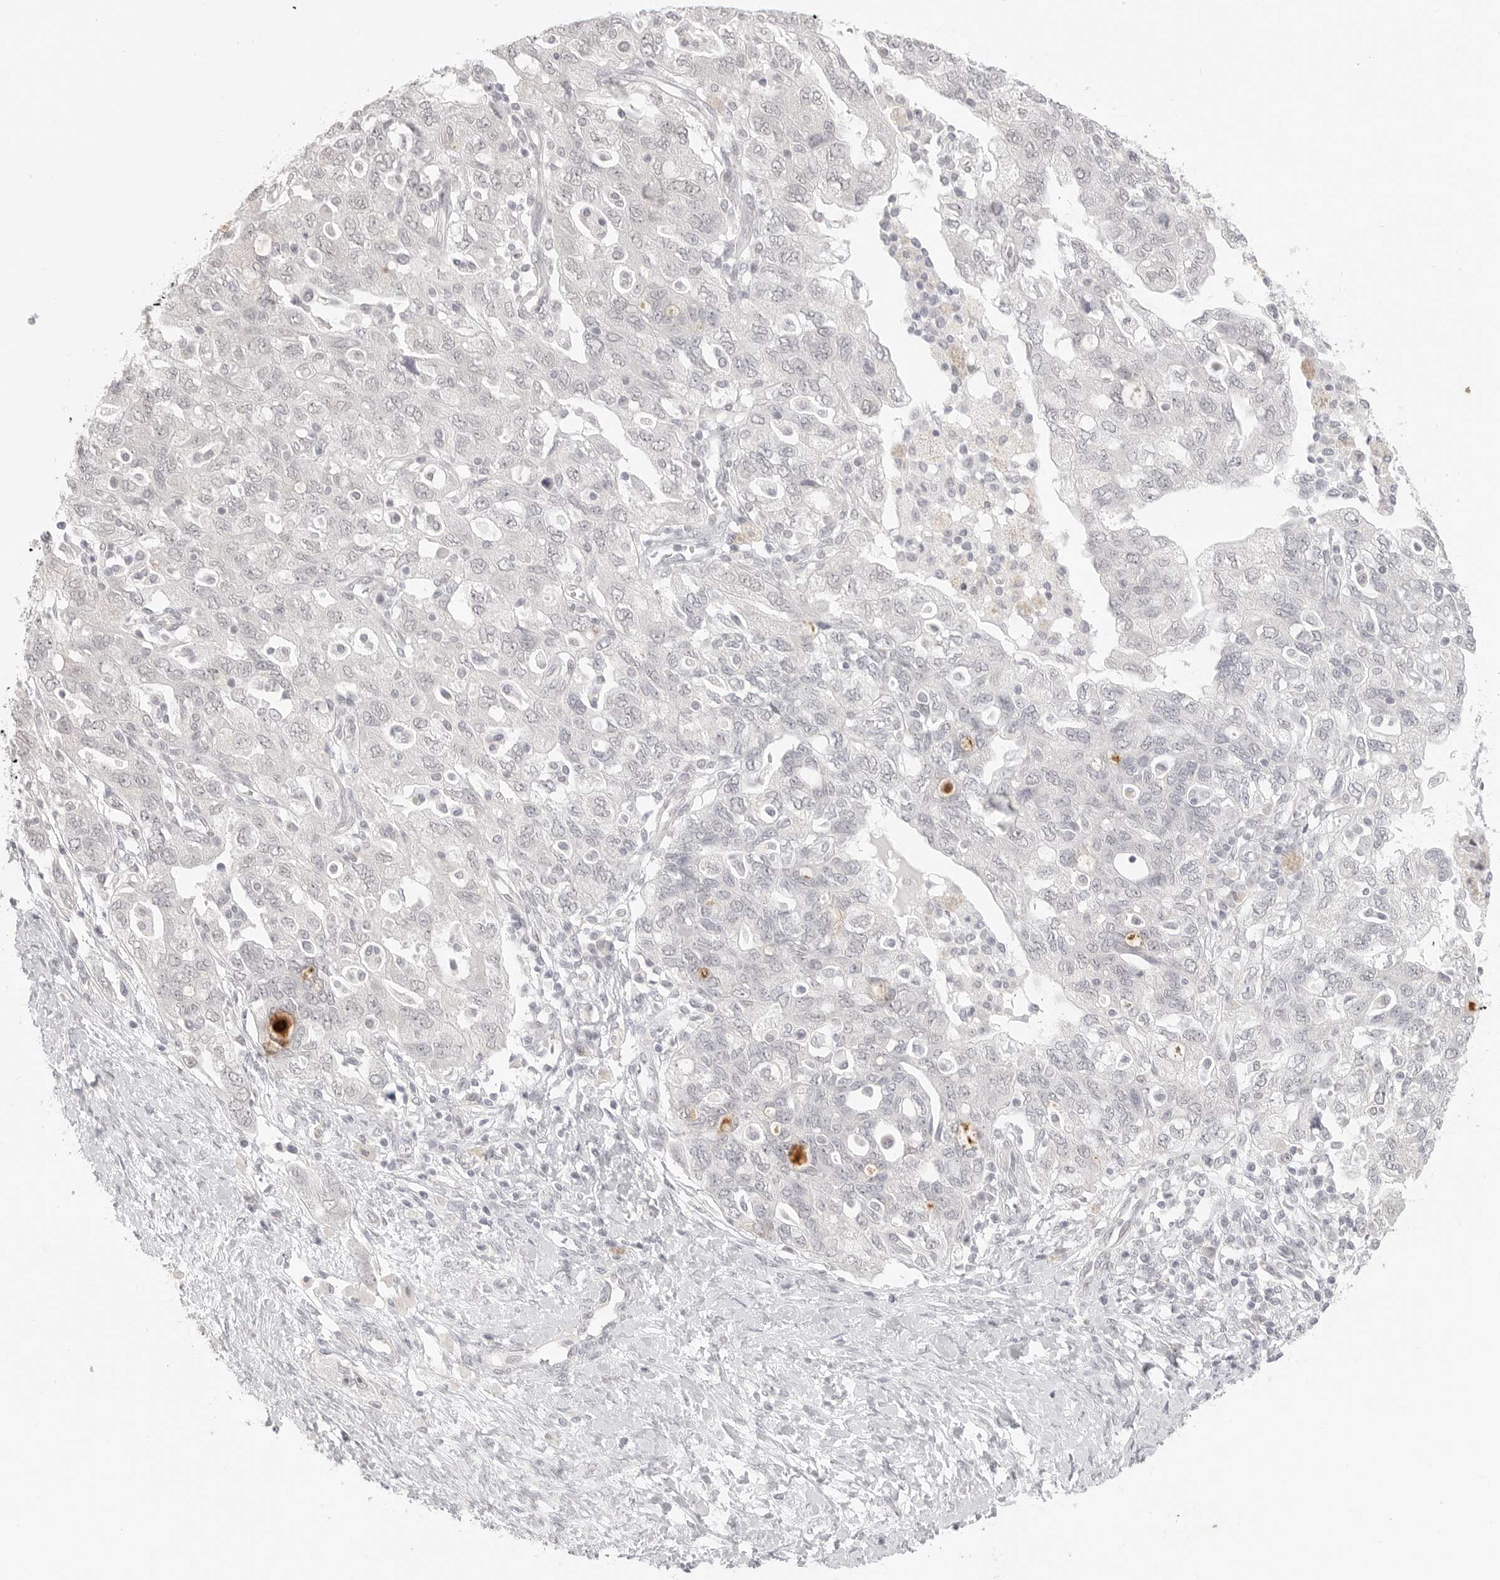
{"staining": {"intensity": "negative", "quantity": "none", "location": "none"}, "tissue": "ovarian cancer", "cell_type": "Tumor cells", "image_type": "cancer", "snomed": [{"axis": "morphology", "description": "Carcinoma, NOS"}, {"axis": "morphology", "description": "Cystadenocarcinoma, serous, NOS"}, {"axis": "topography", "description": "Ovary"}], "caption": "Immunohistochemical staining of human ovarian cancer (serous cystadenocarcinoma) shows no significant expression in tumor cells.", "gene": "KLK11", "patient": {"sex": "female", "age": 69}}